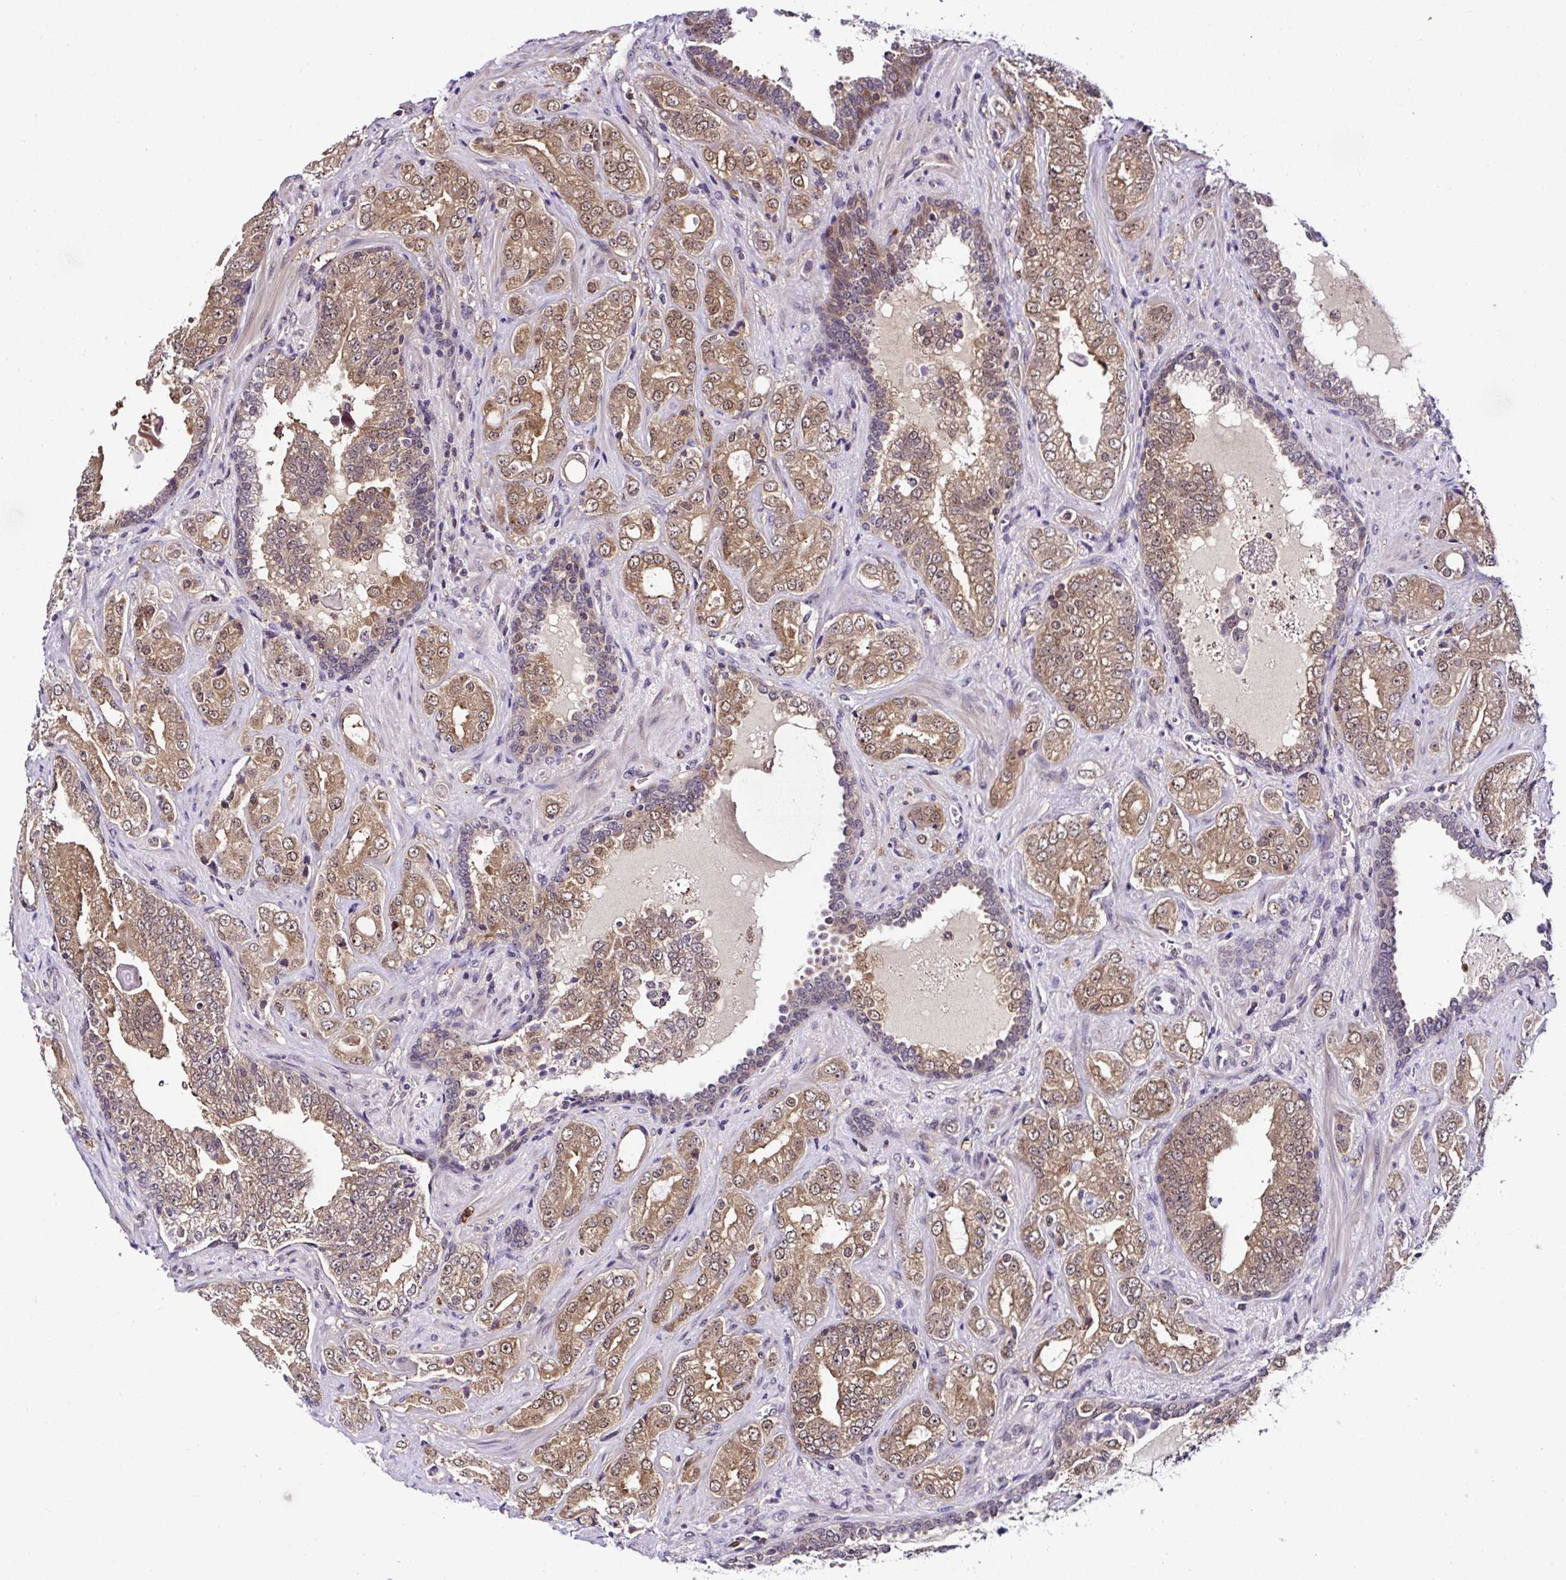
{"staining": {"intensity": "moderate", "quantity": ">75%", "location": "cytoplasmic/membranous,nuclear"}, "tissue": "prostate cancer", "cell_type": "Tumor cells", "image_type": "cancer", "snomed": [{"axis": "morphology", "description": "Adenocarcinoma, High grade"}, {"axis": "topography", "description": "Prostate"}], "caption": "Immunohistochemical staining of high-grade adenocarcinoma (prostate) displays moderate cytoplasmic/membranous and nuclear protein positivity in about >75% of tumor cells.", "gene": "PIN4", "patient": {"sex": "male", "age": 67}}